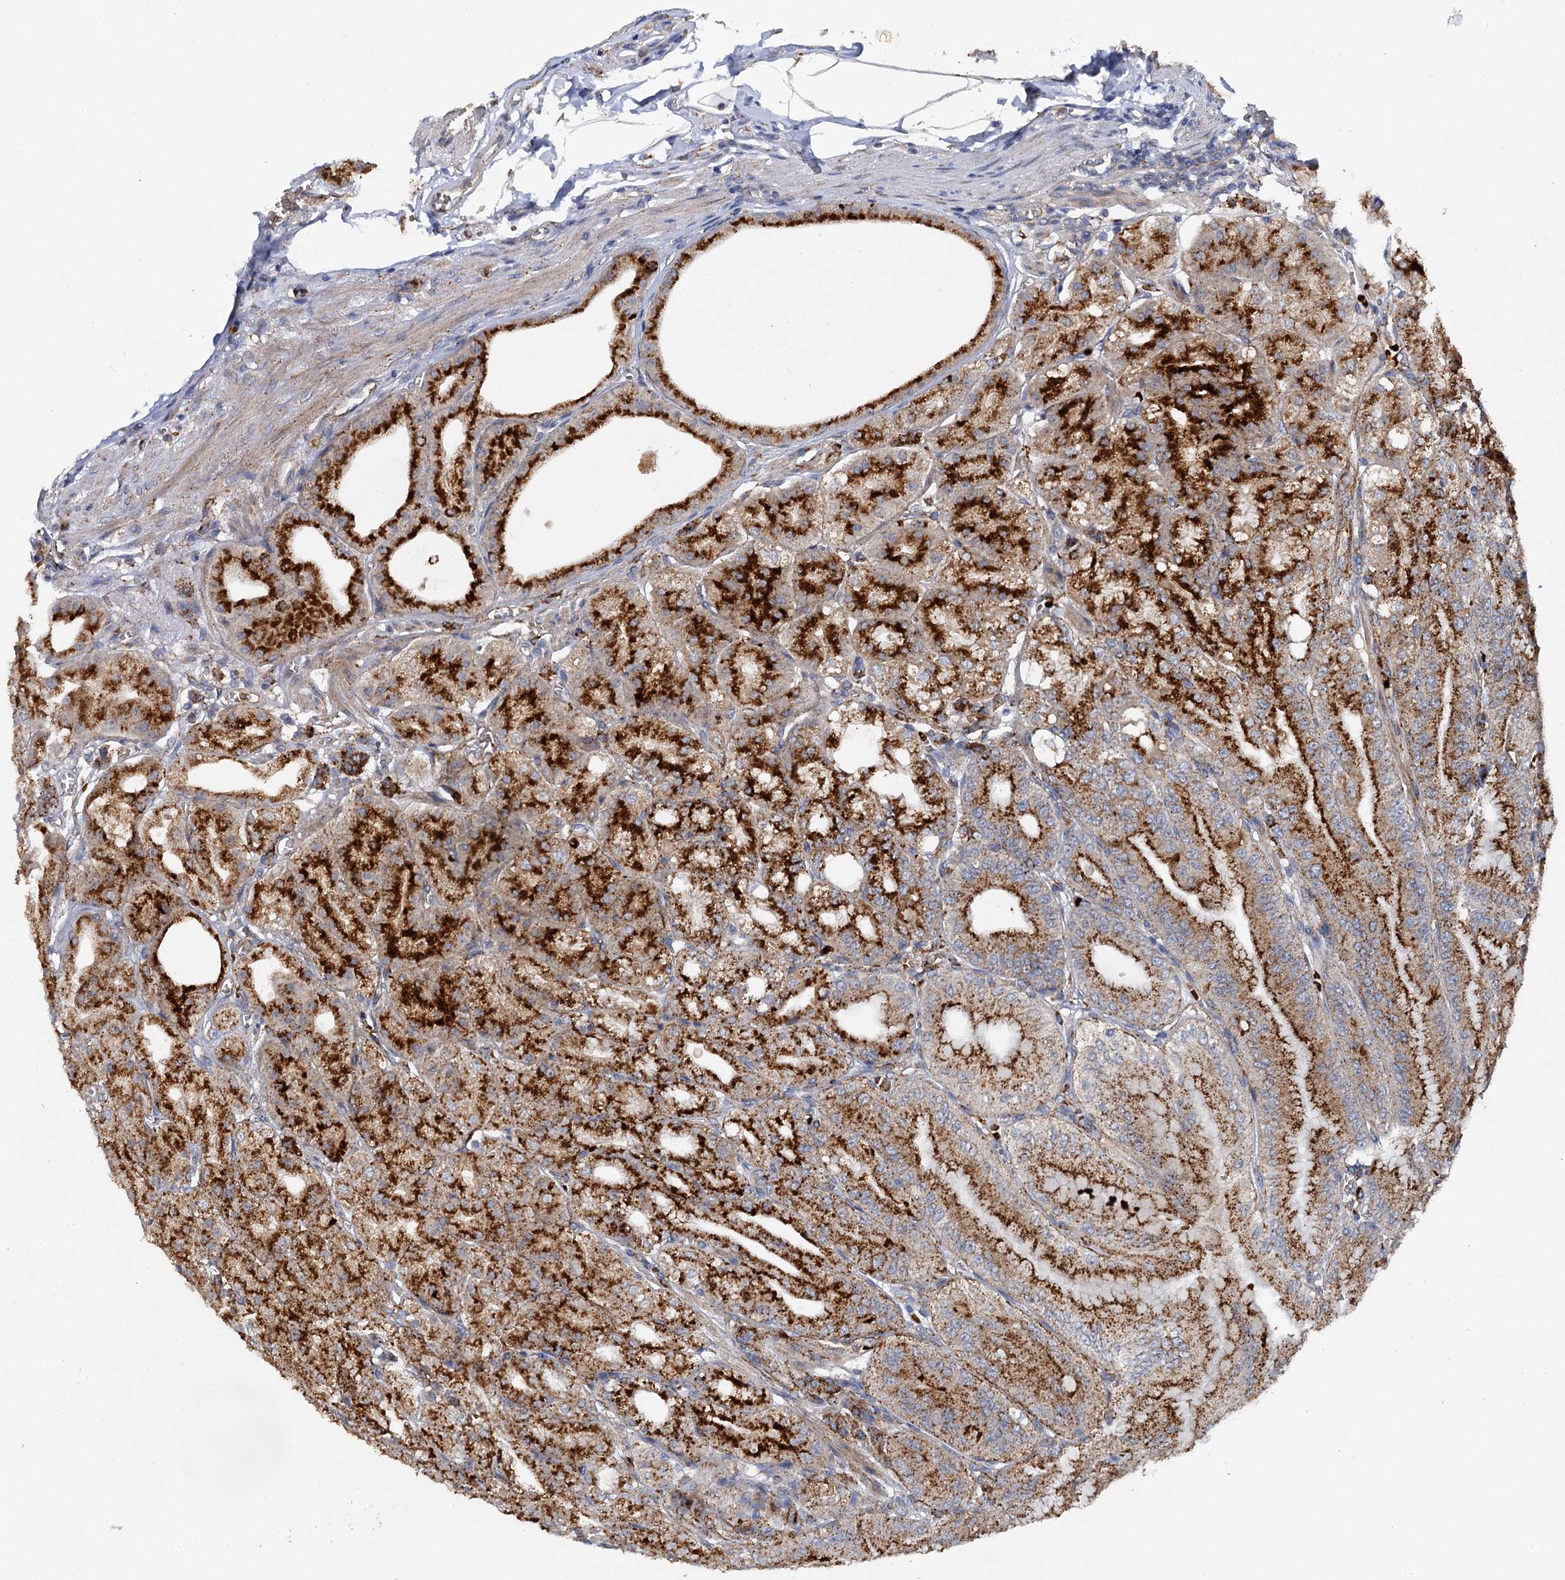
{"staining": {"intensity": "strong", "quantity": ">75%", "location": "cytoplasmic/membranous"}, "tissue": "stomach", "cell_type": "Glandular cells", "image_type": "normal", "snomed": [{"axis": "morphology", "description": "Normal tissue, NOS"}, {"axis": "topography", "description": "Stomach, upper"}, {"axis": "topography", "description": "Stomach, lower"}], "caption": "This micrograph shows IHC staining of benign human stomach, with high strong cytoplasmic/membranous expression in approximately >75% of glandular cells.", "gene": "GBA1", "patient": {"sex": "male", "age": 71}}